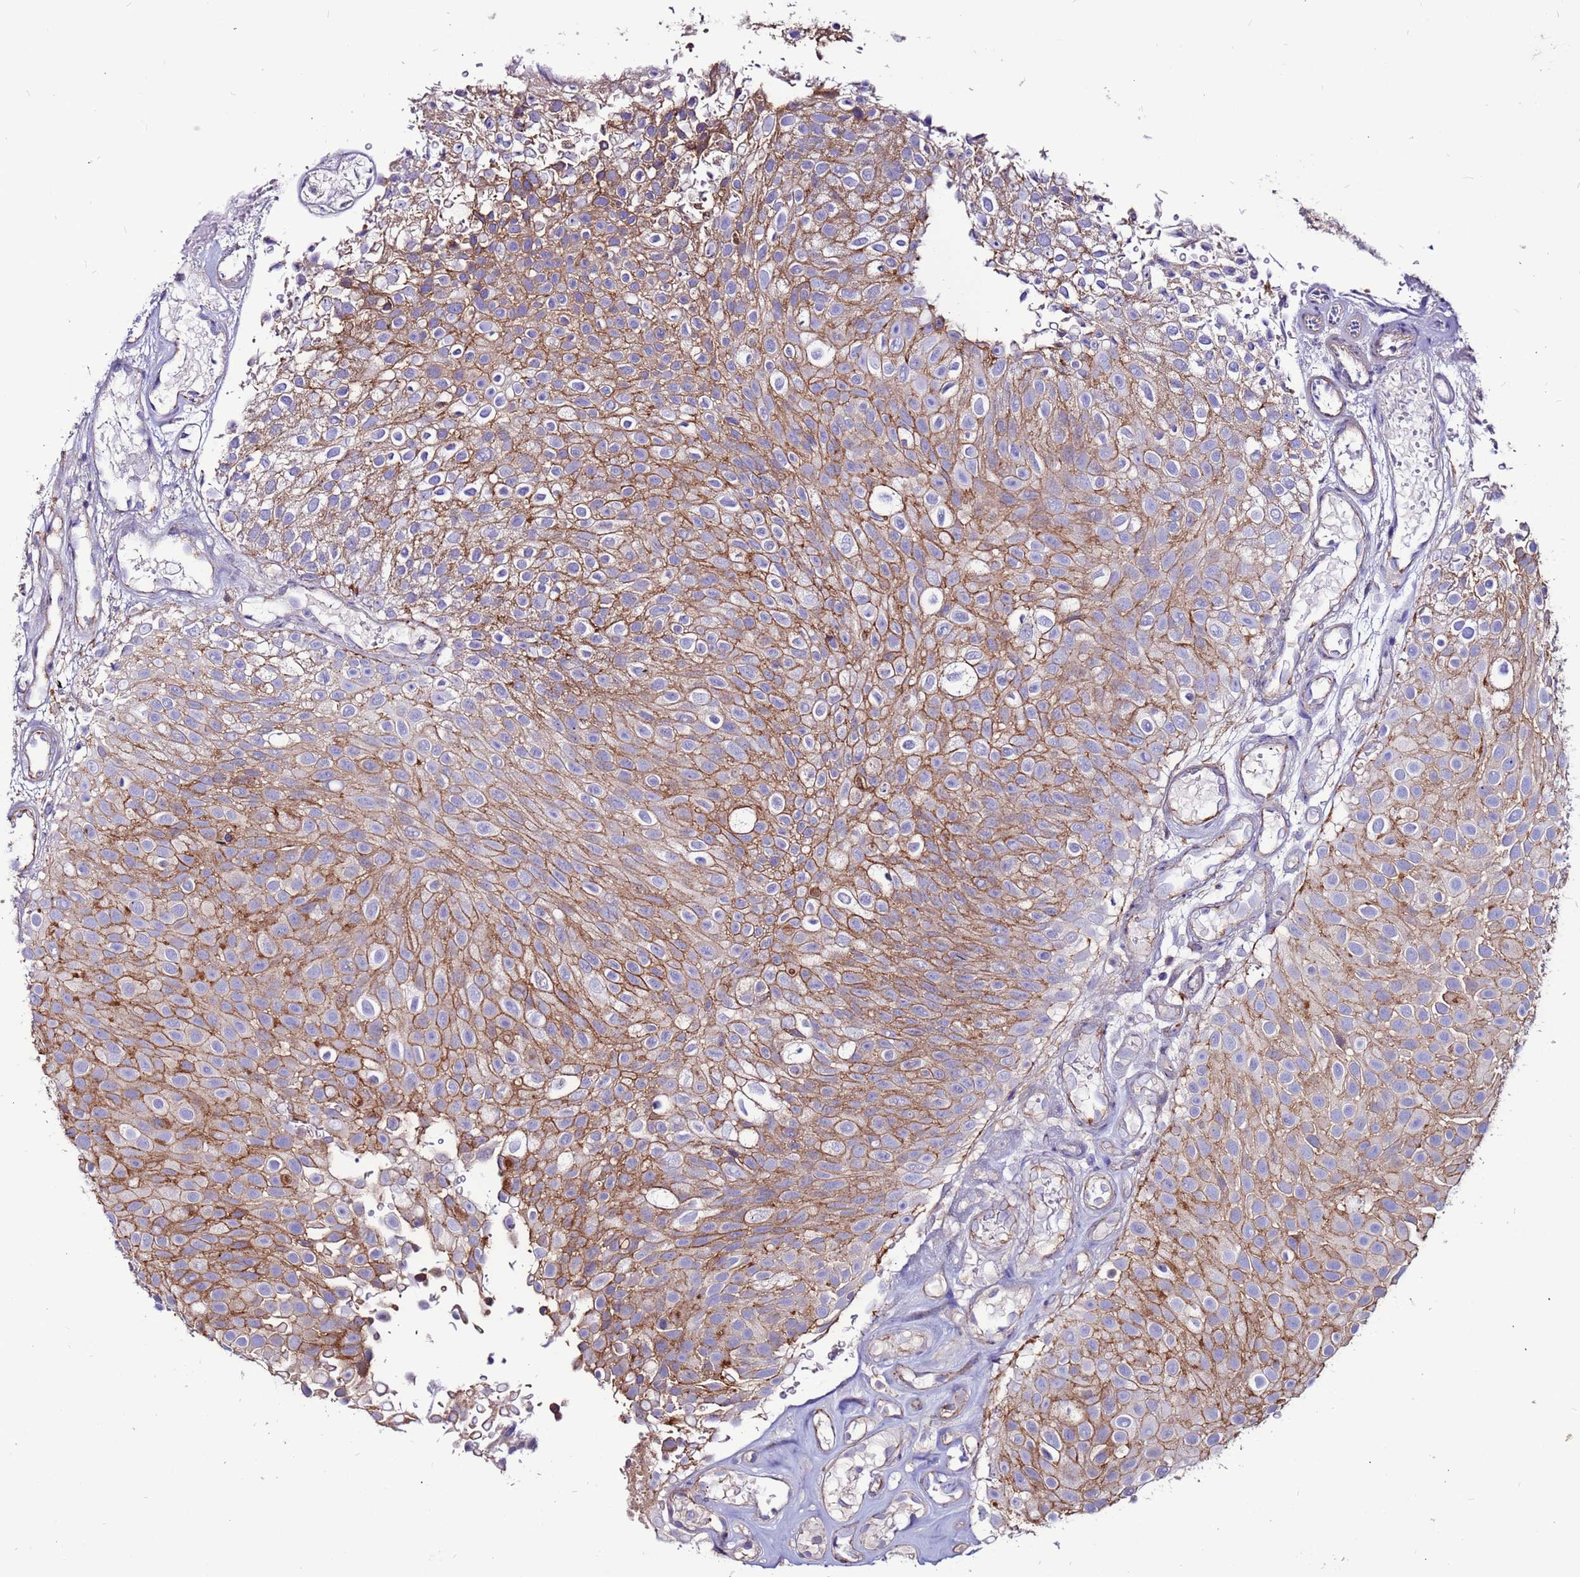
{"staining": {"intensity": "moderate", "quantity": ">75%", "location": "cytoplasmic/membranous"}, "tissue": "urothelial cancer", "cell_type": "Tumor cells", "image_type": "cancer", "snomed": [{"axis": "morphology", "description": "Urothelial carcinoma, Low grade"}, {"axis": "topography", "description": "Urinary bladder"}], "caption": "Approximately >75% of tumor cells in human urothelial cancer demonstrate moderate cytoplasmic/membranous protein positivity as visualized by brown immunohistochemical staining.", "gene": "NRN1L", "patient": {"sex": "male", "age": 78}}